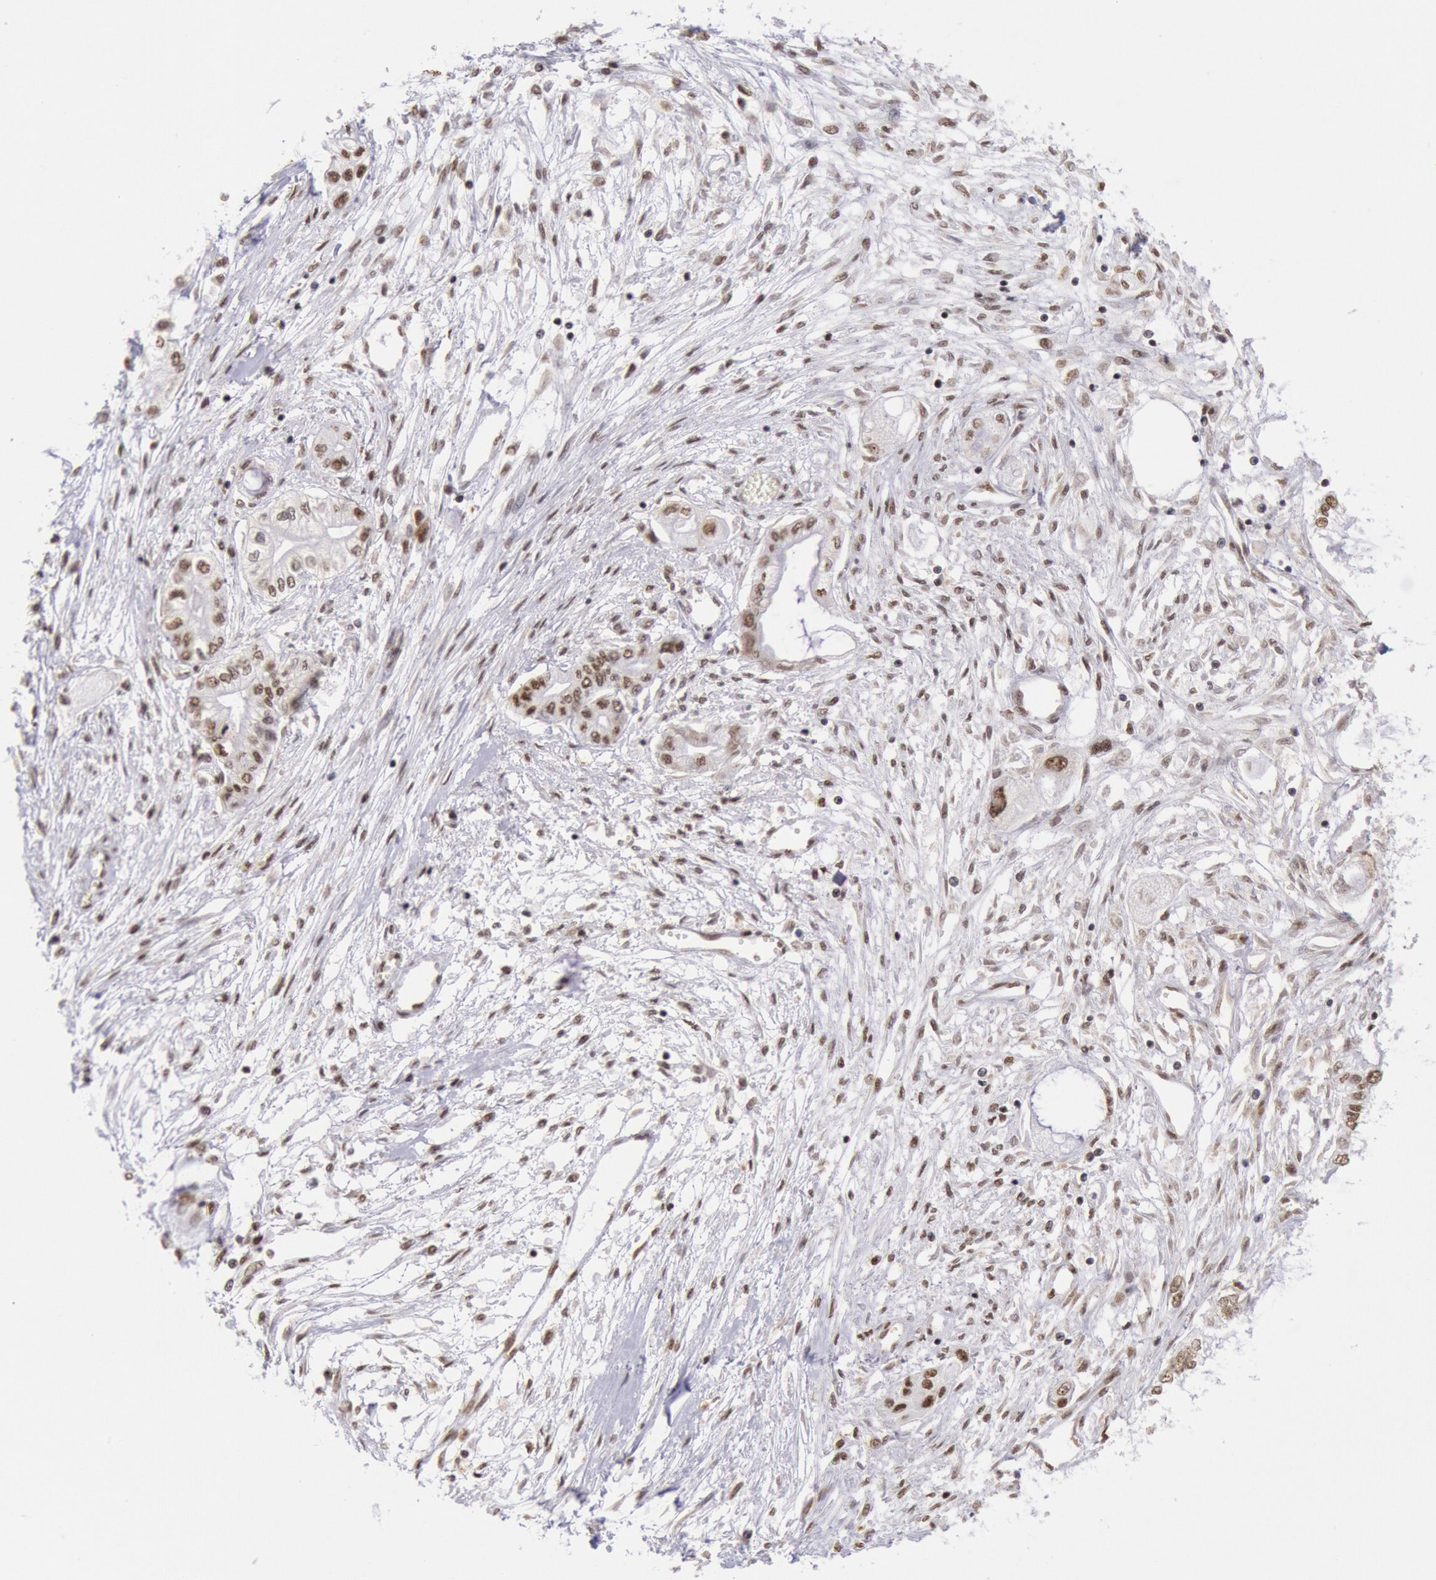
{"staining": {"intensity": "moderate", "quantity": ">75%", "location": "nuclear"}, "tissue": "pancreatic cancer", "cell_type": "Tumor cells", "image_type": "cancer", "snomed": [{"axis": "morphology", "description": "Adenocarcinoma, NOS"}, {"axis": "topography", "description": "Pancreas"}], "caption": "The micrograph displays staining of adenocarcinoma (pancreatic), revealing moderate nuclear protein positivity (brown color) within tumor cells.", "gene": "SNRPD3", "patient": {"sex": "male", "age": 79}}